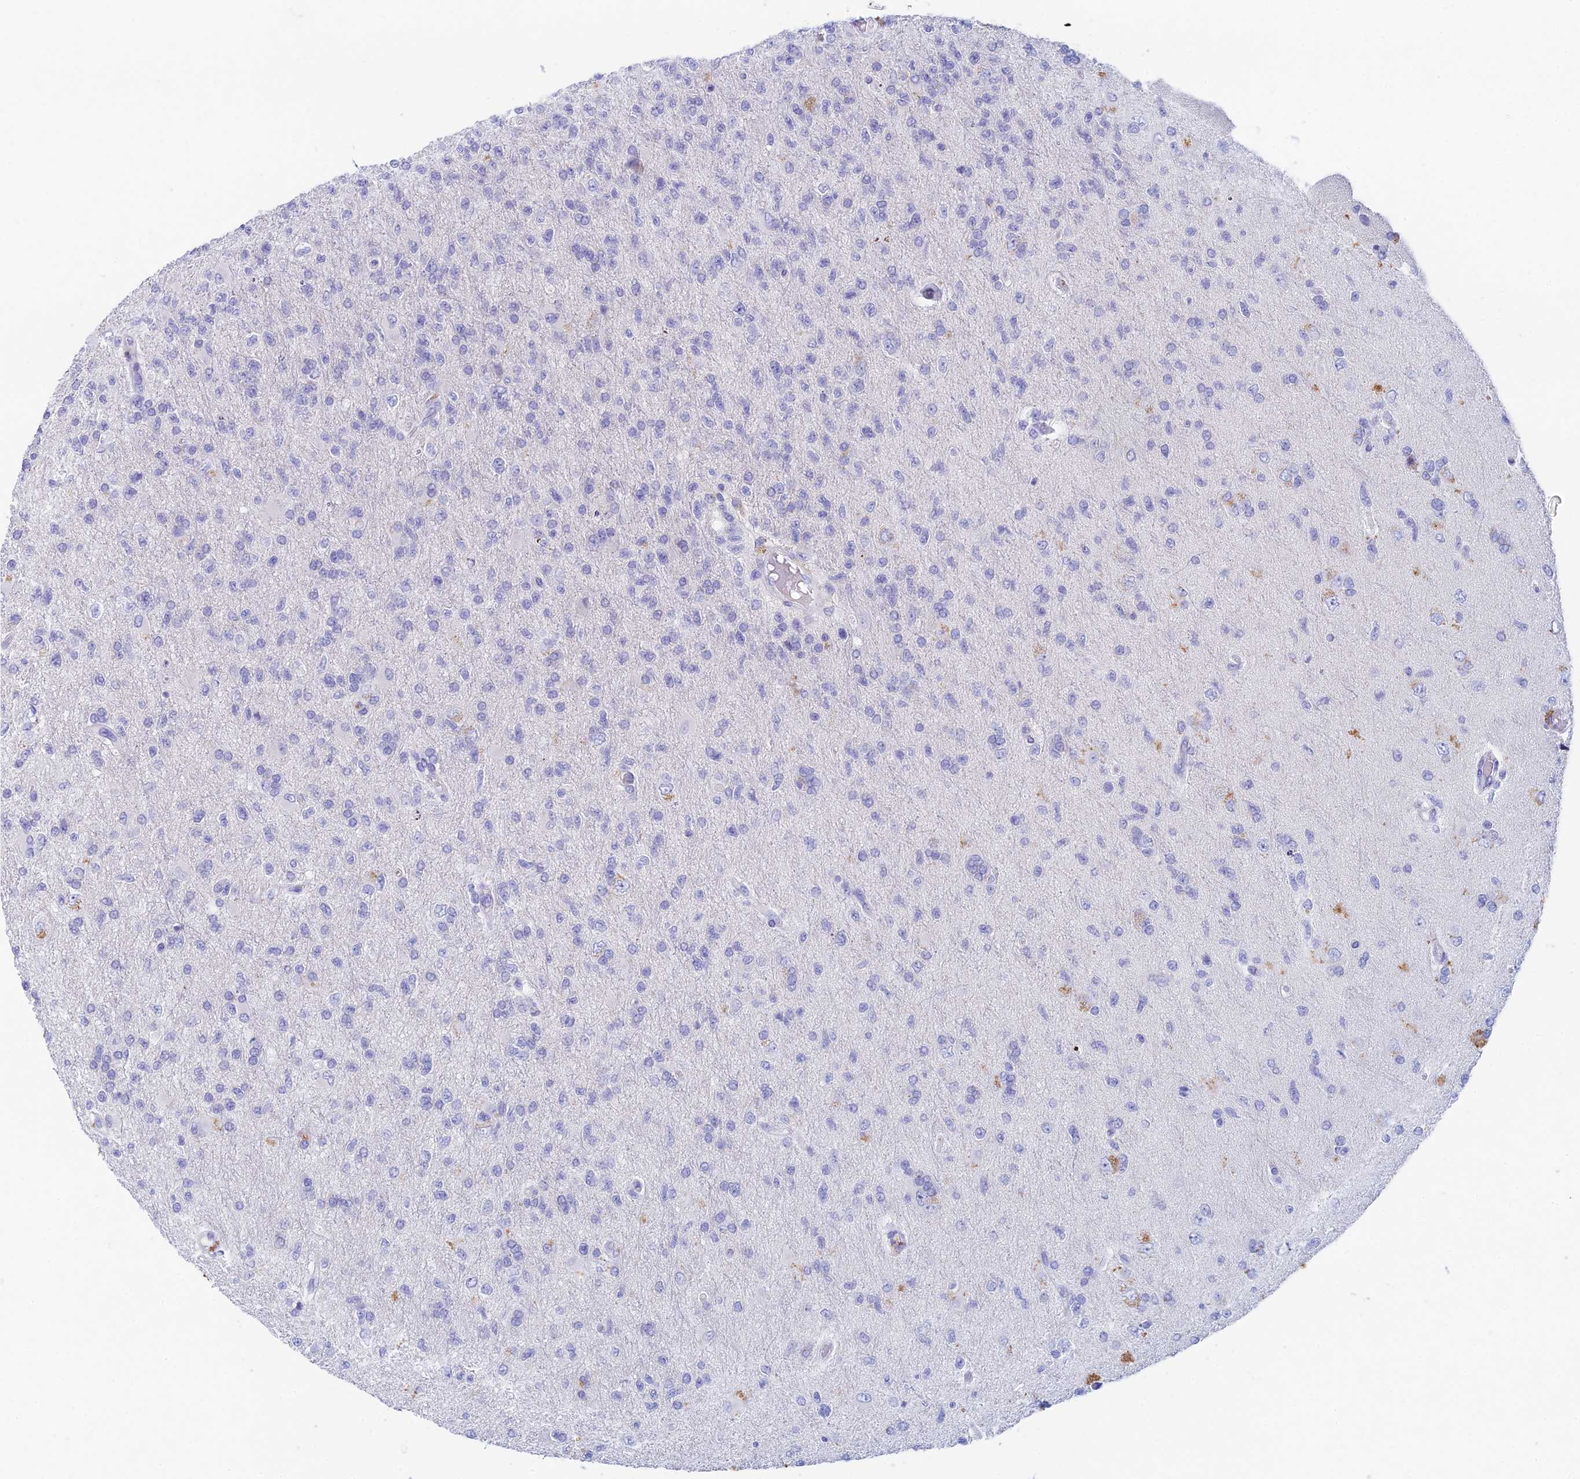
{"staining": {"intensity": "negative", "quantity": "none", "location": "none"}, "tissue": "glioma", "cell_type": "Tumor cells", "image_type": "cancer", "snomed": [{"axis": "morphology", "description": "Glioma, malignant, High grade"}, {"axis": "topography", "description": "Brain"}], "caption": "Immunohistochemical staining of glioma reveals no significant positivity in tumor cells.", "gene": "REXO5", "patient": {"sex": "male", "age": 56}}